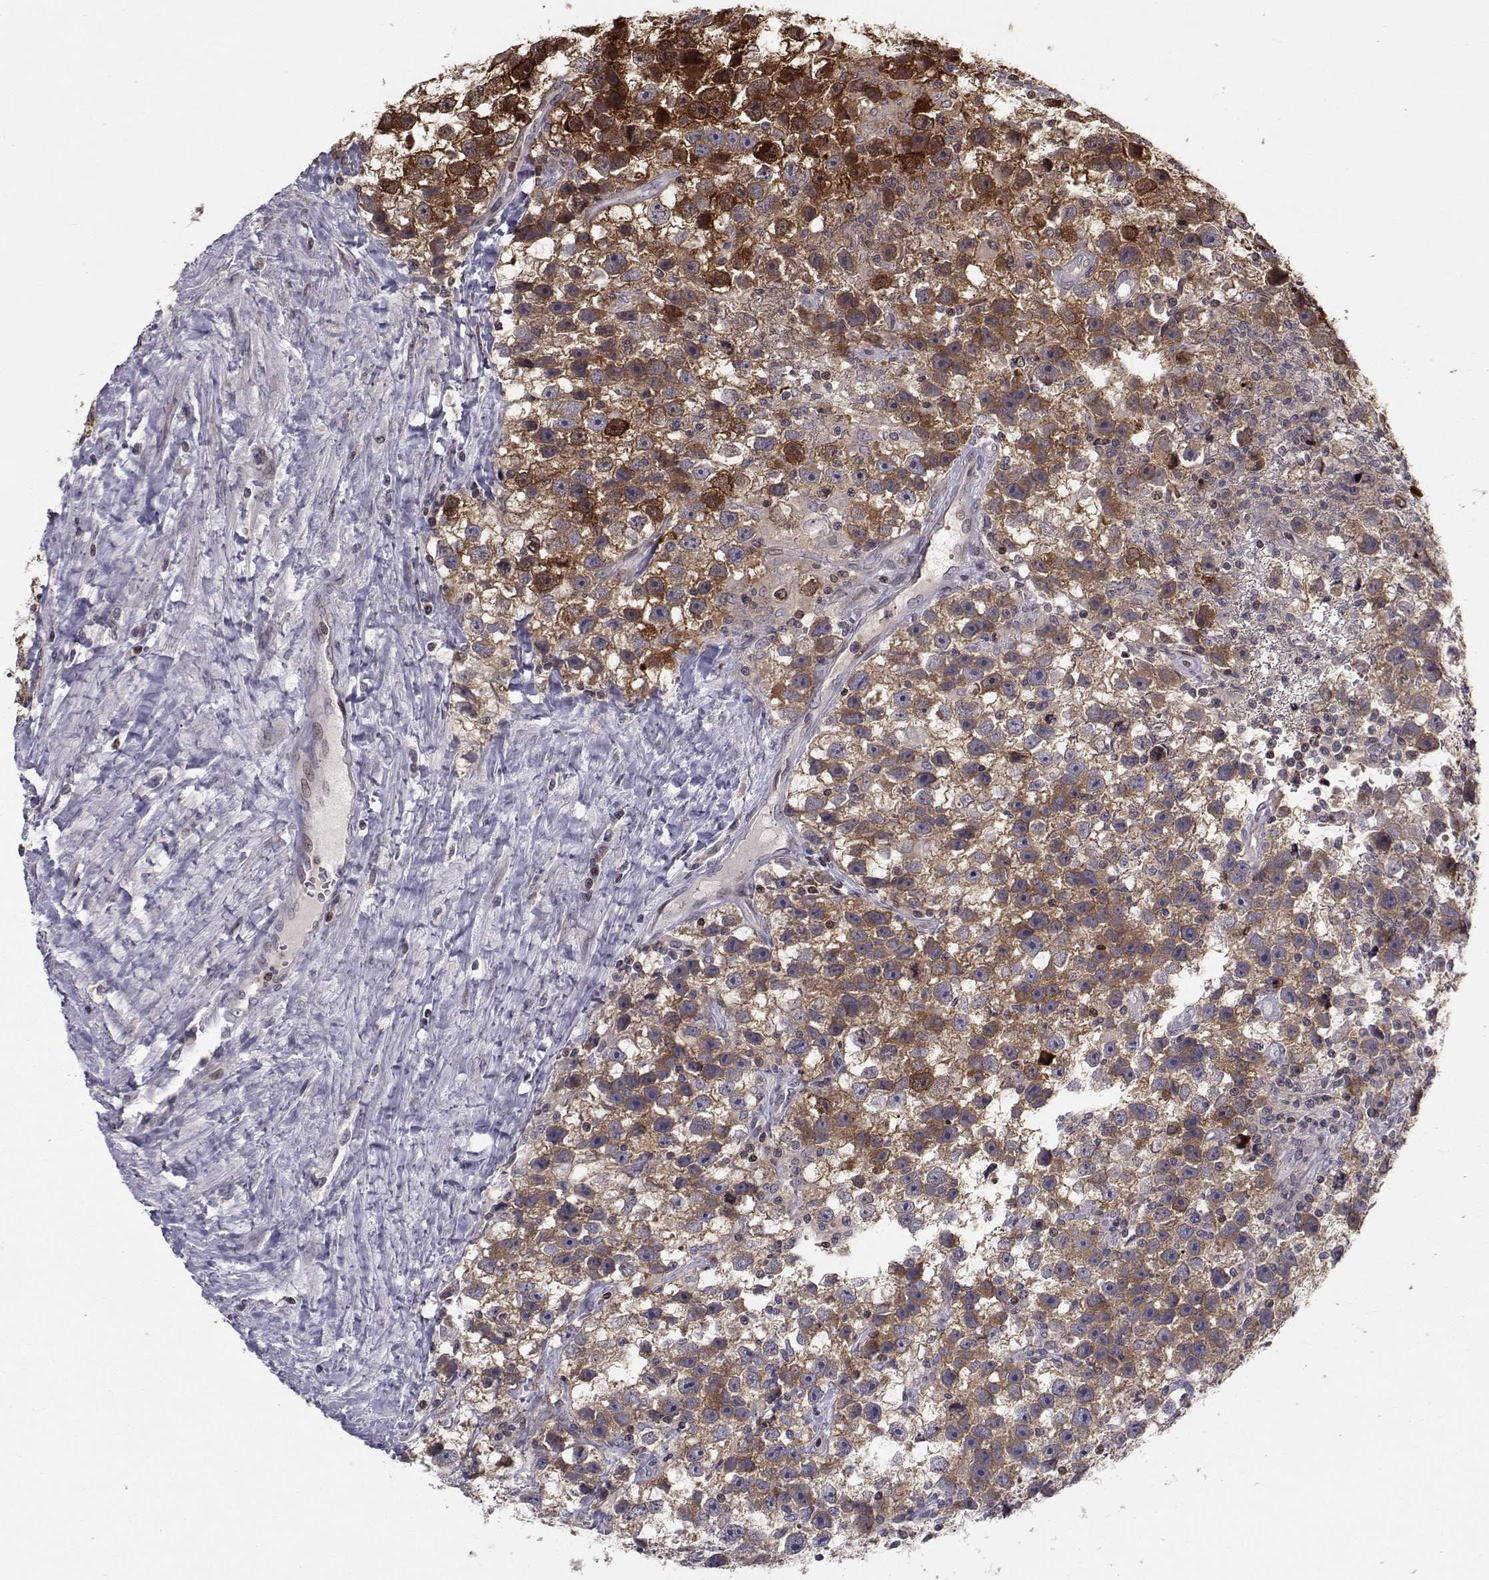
{"staining": {"intensity": "strong", "quantity": ">75%", "location": "cytoplasmic/membranous"}, "tissue": "testis cancer", "cell_type": "Tumor cells", "image_type": "cancer", "snomed": [{"axis": "morphology", "description": "Seminoma, NOS"}, {"axis": "topography", "description": "Testis"}], "caption": "Protein expression analysis of seminoma (testis) displays strong cytoplasmic/membranous staining in about >75% of tumor cells.", "gene": "PCP4L1", "patient": {"sex": "male", "age": 43}}